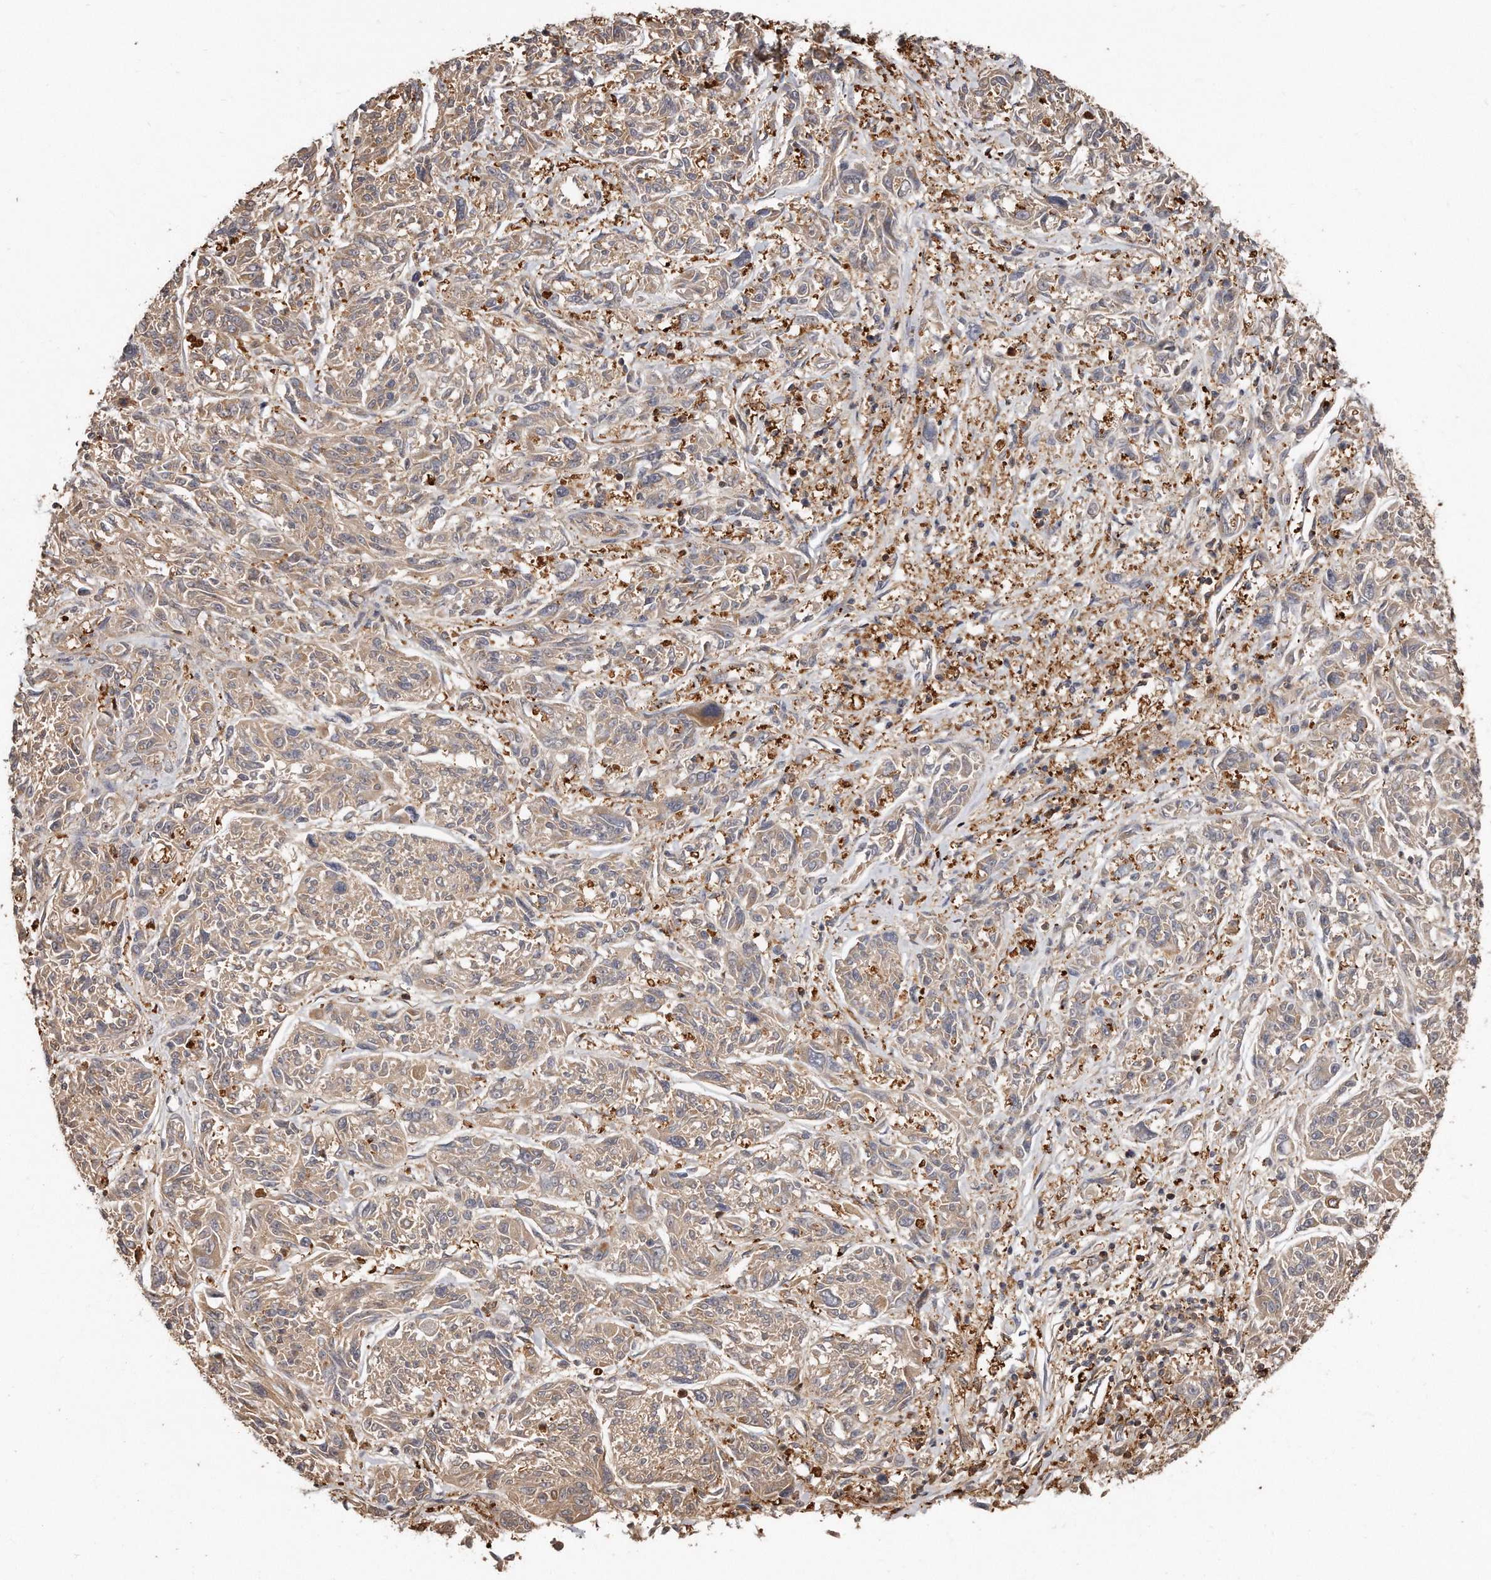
{"staining": {"intensity": "weak", "quantity": "<25%", "location": "cytoplasmic/membranous"}, "tissue": "melanoma", "cell_type": "Tumor cells", "image_type": "cancer", "snomed": [{"axis": "morphology", "description": "Malignant melanoma, NOS"}, {"axis": "topography", "description": "Skin"}], "caption": "Tumor cells are negative for brown protein staining in melanoma.", "gene": "CAP1", "patient": {"sex": "male", "age": 53}}